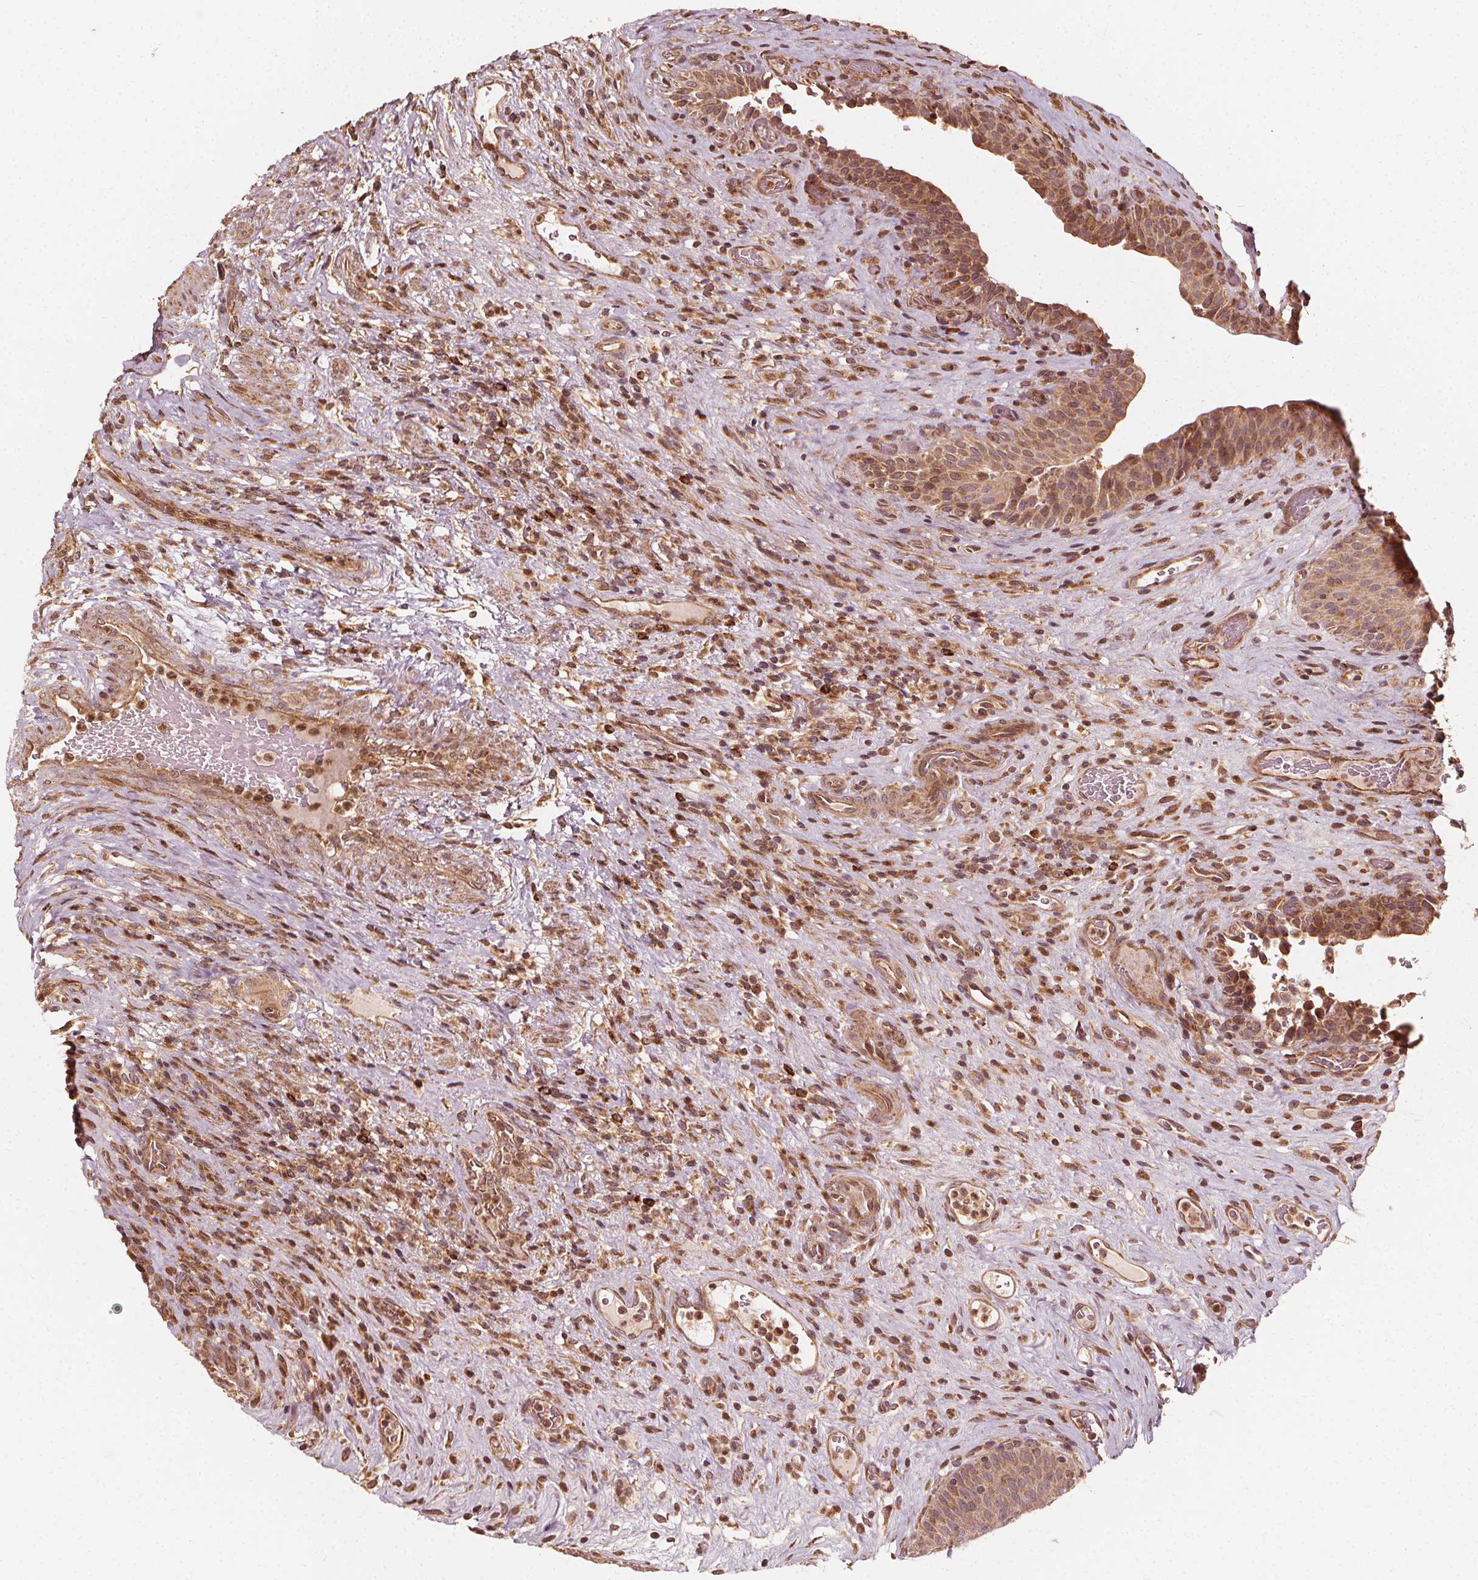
{"staining": {"intensity": "moderate", "quantity": ">75%", "location": "cytoplasmic/membranous,nuclear"}, "tissue": "urinary bladder", "cell_type": "Urothelial cells", "image_type": "normal", "snomed": [{"axis": "morphology", "description": "Normal tissue, NOS"}, {"axis": "topography", "description": "Urinary bladder"}, {"axis": "topography", "description": "Peripheral nerve tissue"}], "caption": "Normal urinary bladder was stained to show a protein in brown. There is medium levels of moderate cytoplasmic/membranous,nuclear expression in about >75% of urothelial cells. Immunohistochemistry stains the protein in brown and the nuclei are stained blue.", "gene": "NPC1", "patient": {"sex": "male", "age": 66}}